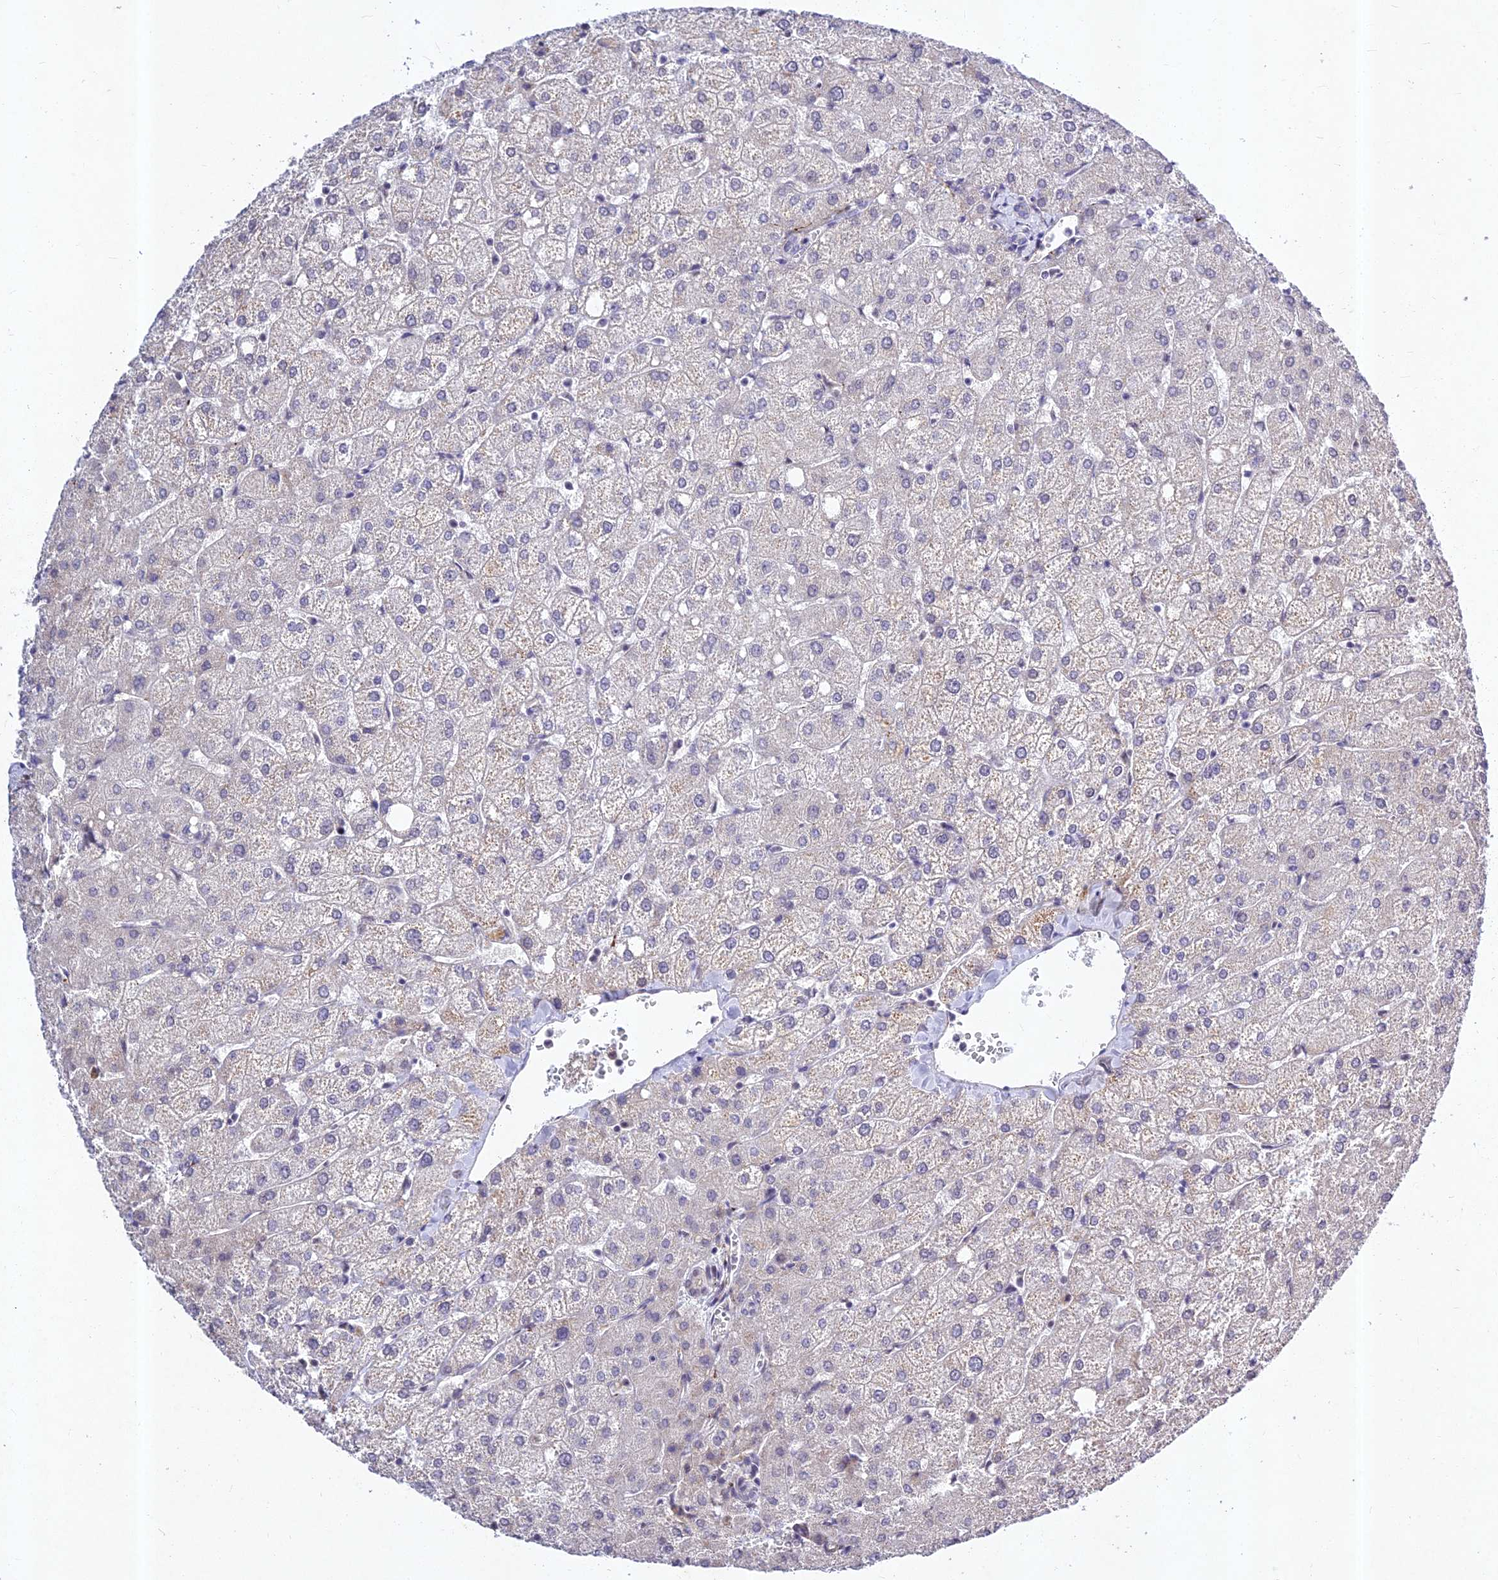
{"staining": {"intensity": "negative", "quantity": "none", "location": "none"}, "tissue": "liver", "cell_type": "Cholangiocytes", "image_type": "normal", "snomed": [{"axis": "morphology", "description": "Normal tissue, NOS"}, {"axis": "topography", "description": "Liver"}], "caption": "IHC micrograph of benign liver stained for a protein (brown), which reveals no expression in cholangiocytes. (Stains: DAB immunohistochemistry with hematoxylin counter stain, Microscopy: brightfield microscopy at high magnification).", "gene": "RAVER1", "patient": {"sex": "female", "age": 54}}